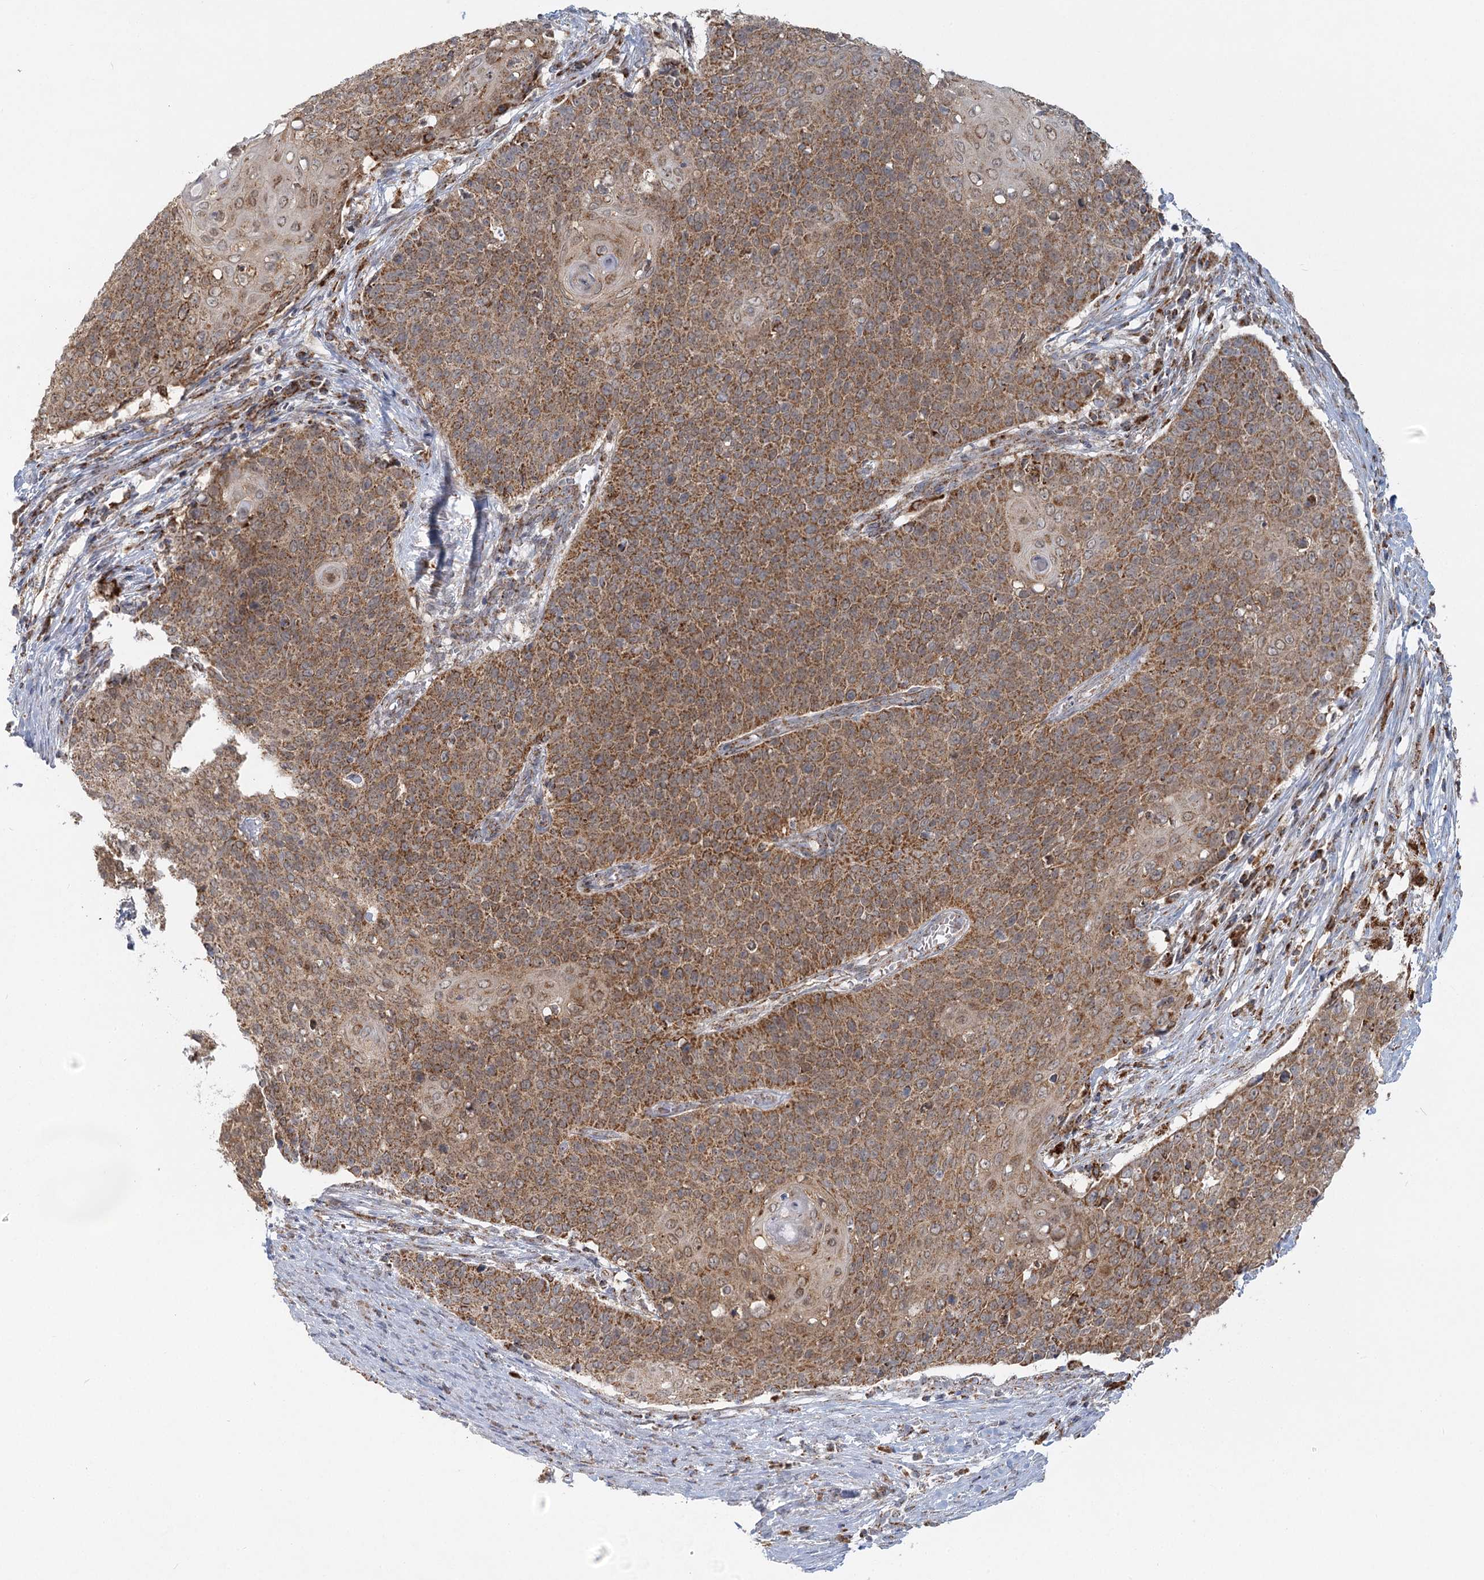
{"staining": {"intensity": "strong", "quantity": ">75%", "location": "cytoplasmic/membranous"}, "tissue": "cervical cancer", "cell_type": "Tumor cells", "image_type": "cancer", "snomed": [{"axis": "morphology", "description": "Squamous cell carcinoma, NOS"}, {"axis": "topography", "description": "Cervix"}], "caption": "Immunohistochemical staining of squamous cell carcinoma (cervical) exhibits strong cytoplasmic/membranous protein expression in about >75% of tumor cells.", "gene": "TAS1R1", "patient": {"sex": "female", "age": 39}}